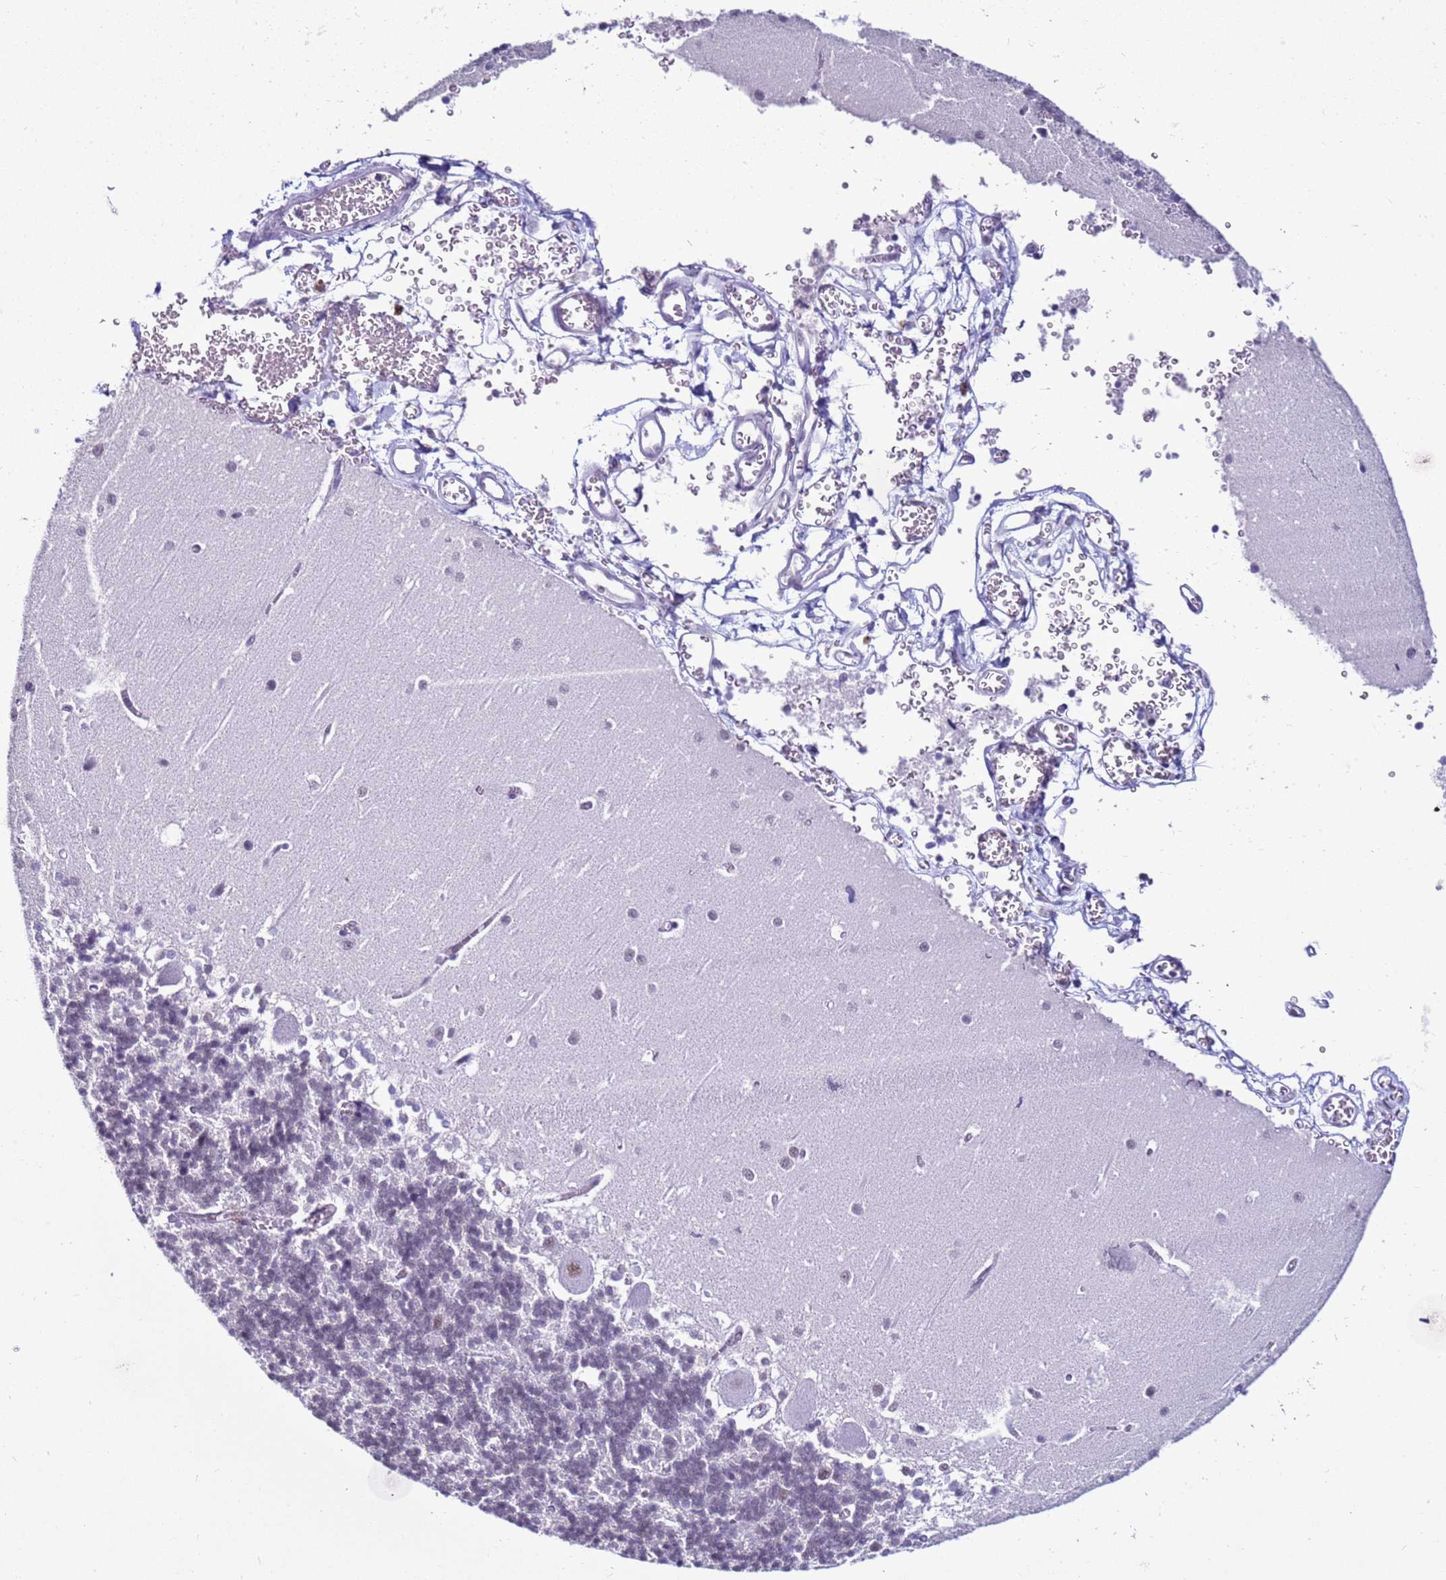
{"staining": {"intensity": "negative", "quantity": "none", "location": "none"}, "tissue": "cerebellum", "cell_type": "Cells in granular layer", "image_type": "normal", "snomed": [{"axis": "morphology", "description": "Normal tissue, NOS"}, {"axis": "topography", "description": "Cerebellum"}], "caption": "High magnification brightfield microscopy of unremarkable cerebellum stained with DAB (brown) and counterstained with hematoxylin (blue): cells in granular layer show no significant expression. (Stains: DAB immunohistochemistry with hematoxylin counter stain, Microscopy: brightfield microscopy at high magnification).", "gene": "DHX15", "patient": {"sex": "male", "age": 37}}